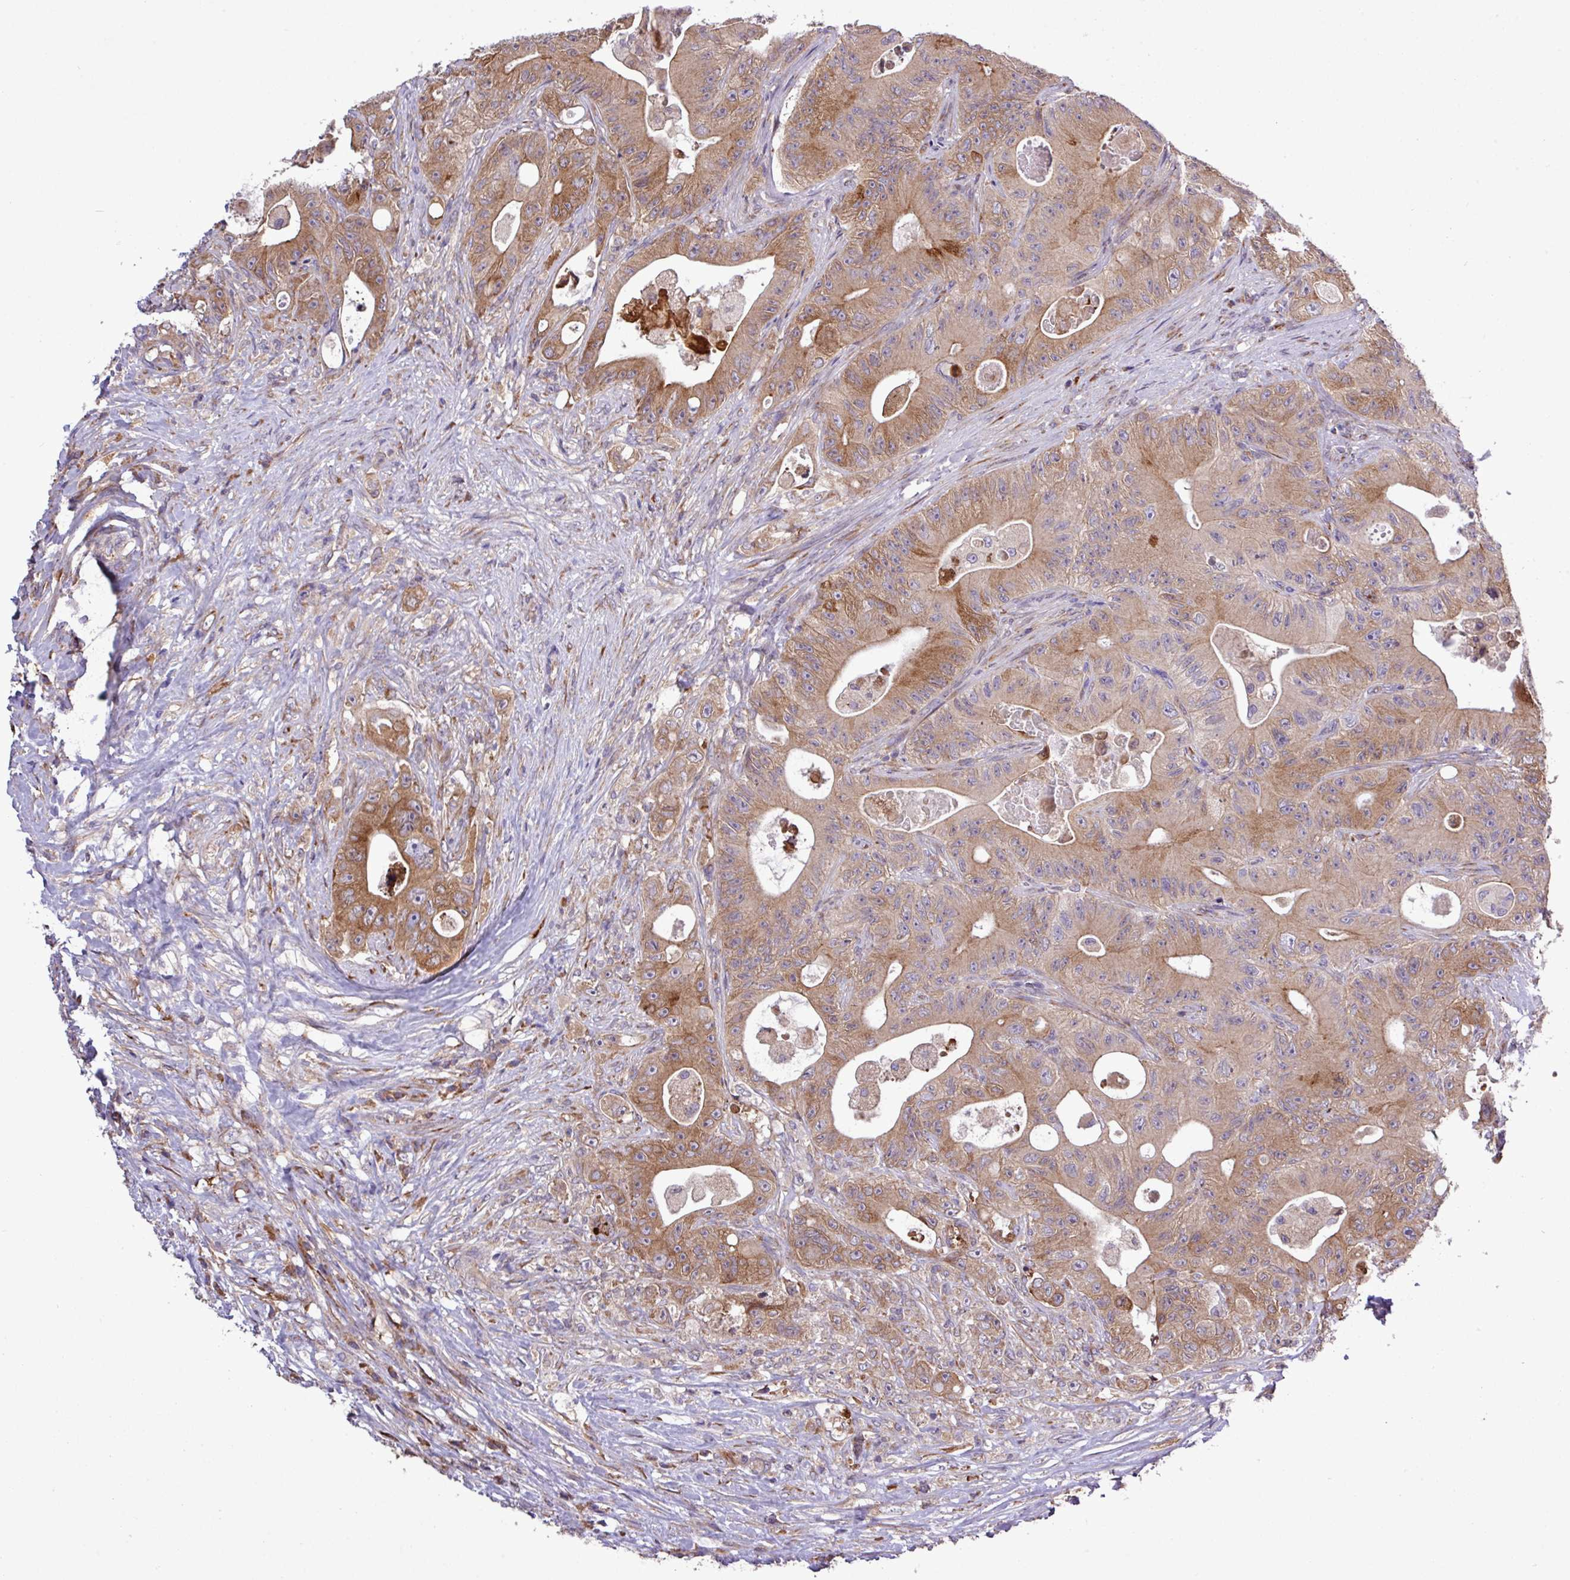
{"staining": {"intensity": "moderate", "quantity": ">75%", "location": "cytoplasmic/membranous"}, "tissue": "colorectal cancer", "cell_type": "Tumor cells", "image_type": "cancer", "snomed": [{"axis": "morphology", "description": "Adenocarcinoma, NOS"}, {"axis": "topography", "description": "Colon"}], "caption": "A photomicrograph of colorectal cancer stained for a protein shows moderate cytoplasmic/membranous brown staining in tumor cells.", "gene": "MEGF6", "patient": {"sex": "female", "age": 46}}